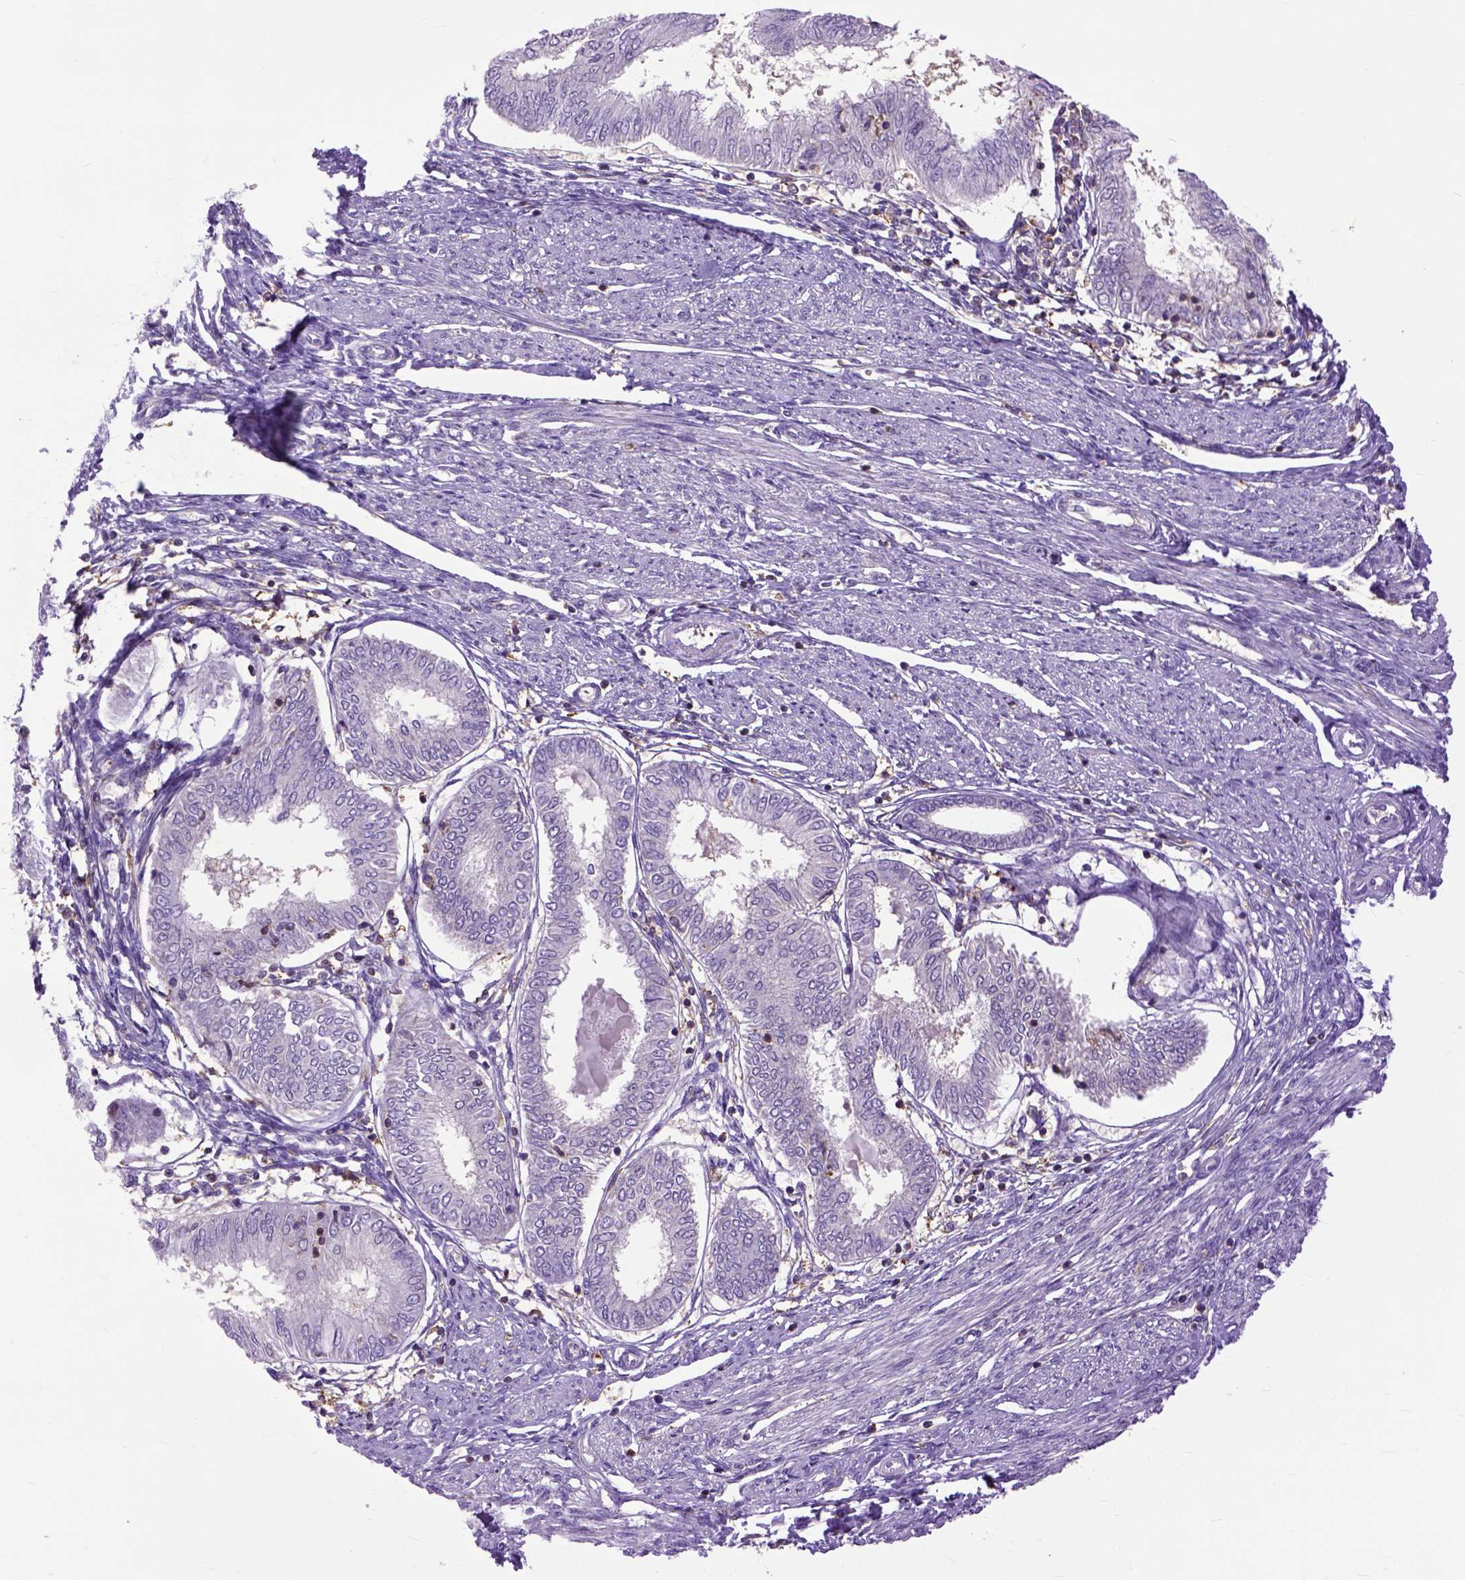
{"staining": {"intensity": "negative", "quantity": "none", "location": "none"}, "tissue": "endometrial cancer", "cell_type": "Tumor cells", "image_type": "cancer", "snomed": [{"axis": "morphology", "description": "Adenocarcinoma, NOS"}, {"axis": "topography", "description": "Endometrium"}], "caption": "The immunohistochemistry histopathology image has no significant staining in tumor cells of endometrial cancer tissue.", "gene": "NAMPT", "patient": {"sex": "female", "age": 68}}